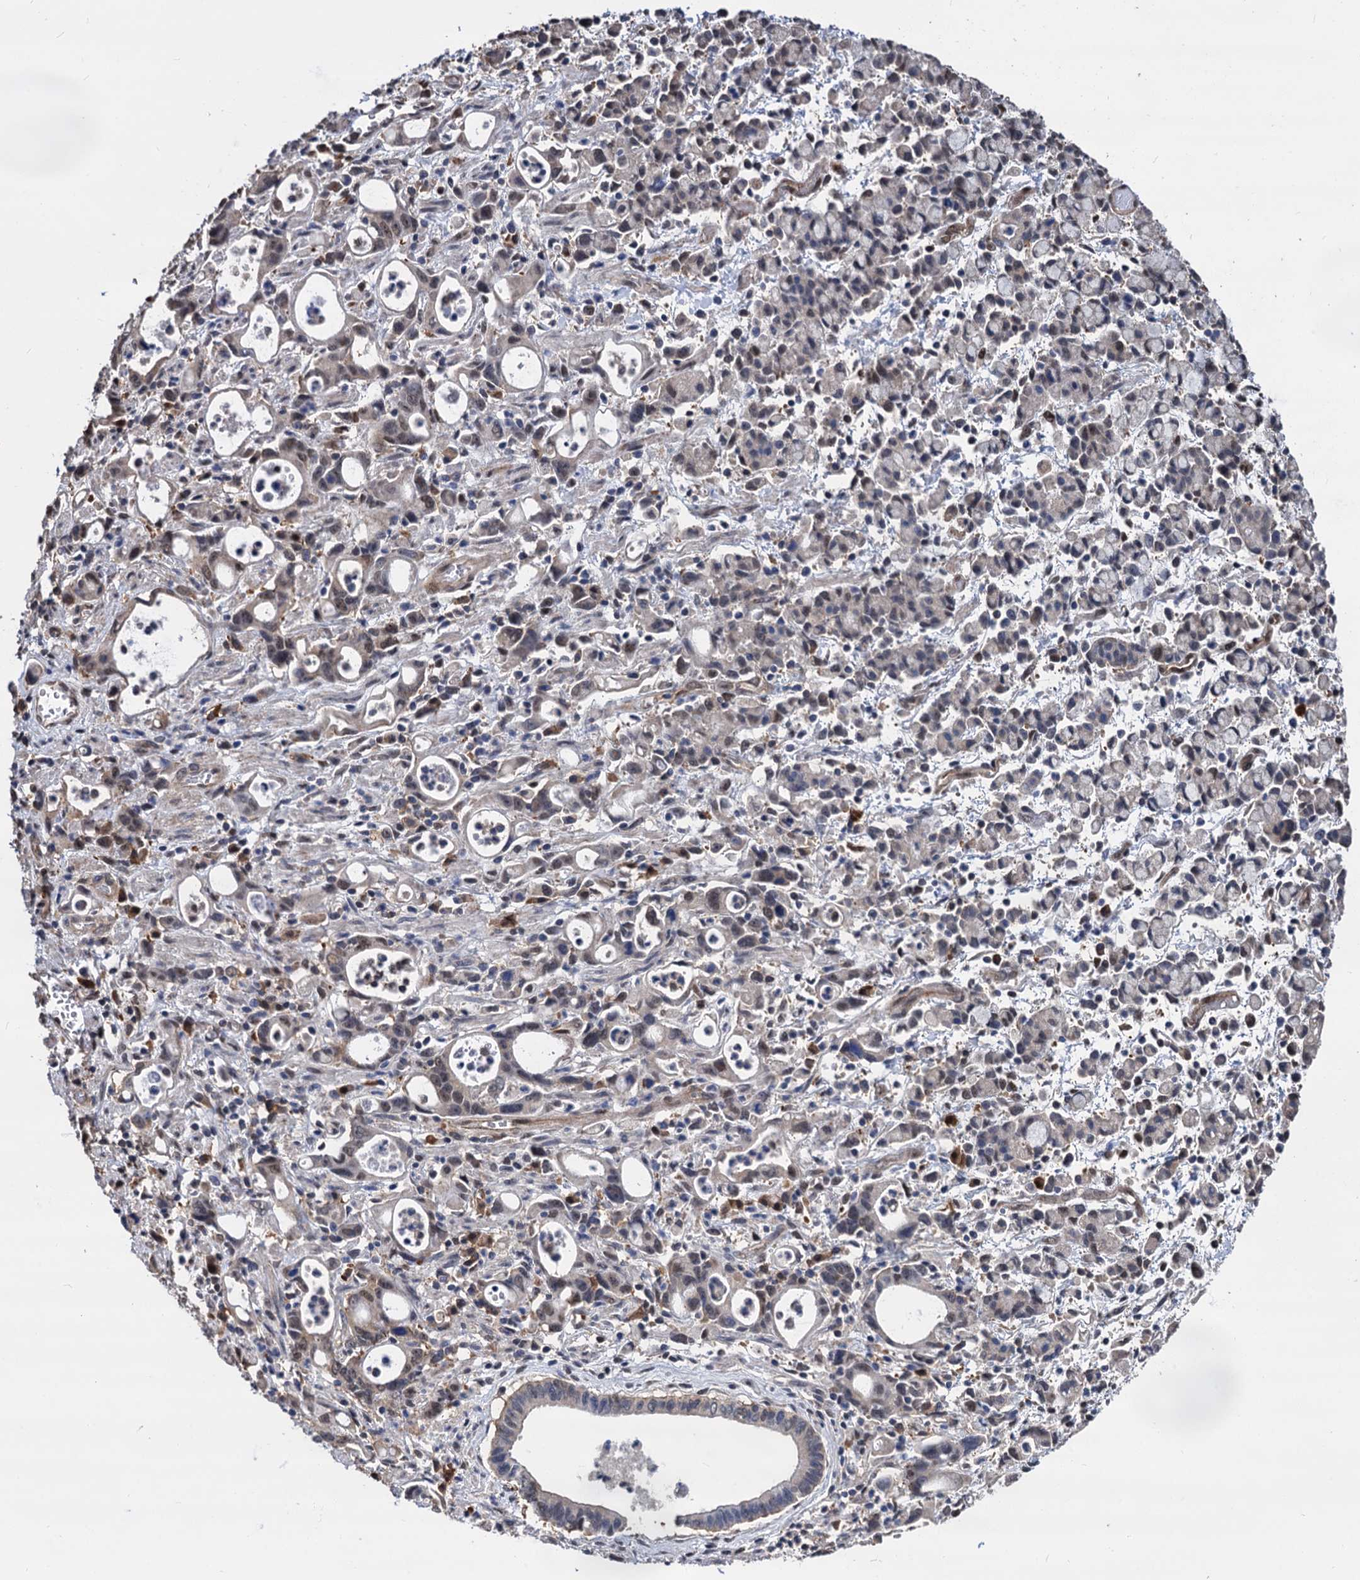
{"staining": {"intensity": "weak", "quantity": "25%-75%", "location": "nuclear"}, "tissue": "stomach cancer", "cell_type": "Tumor cells", "image_type": "cancer", "snomed": [{"axis": "morphology", "description": "Adenocarcinoma, NOS"}, {"axis": "topography", "description": "Stomach, lower"}], "caption": "Stomach cancer stained with a protein marker reveals weak staining in tumor cells.", "gene": "PSMD4", "patient": {"sex": "female", "age": 43}}